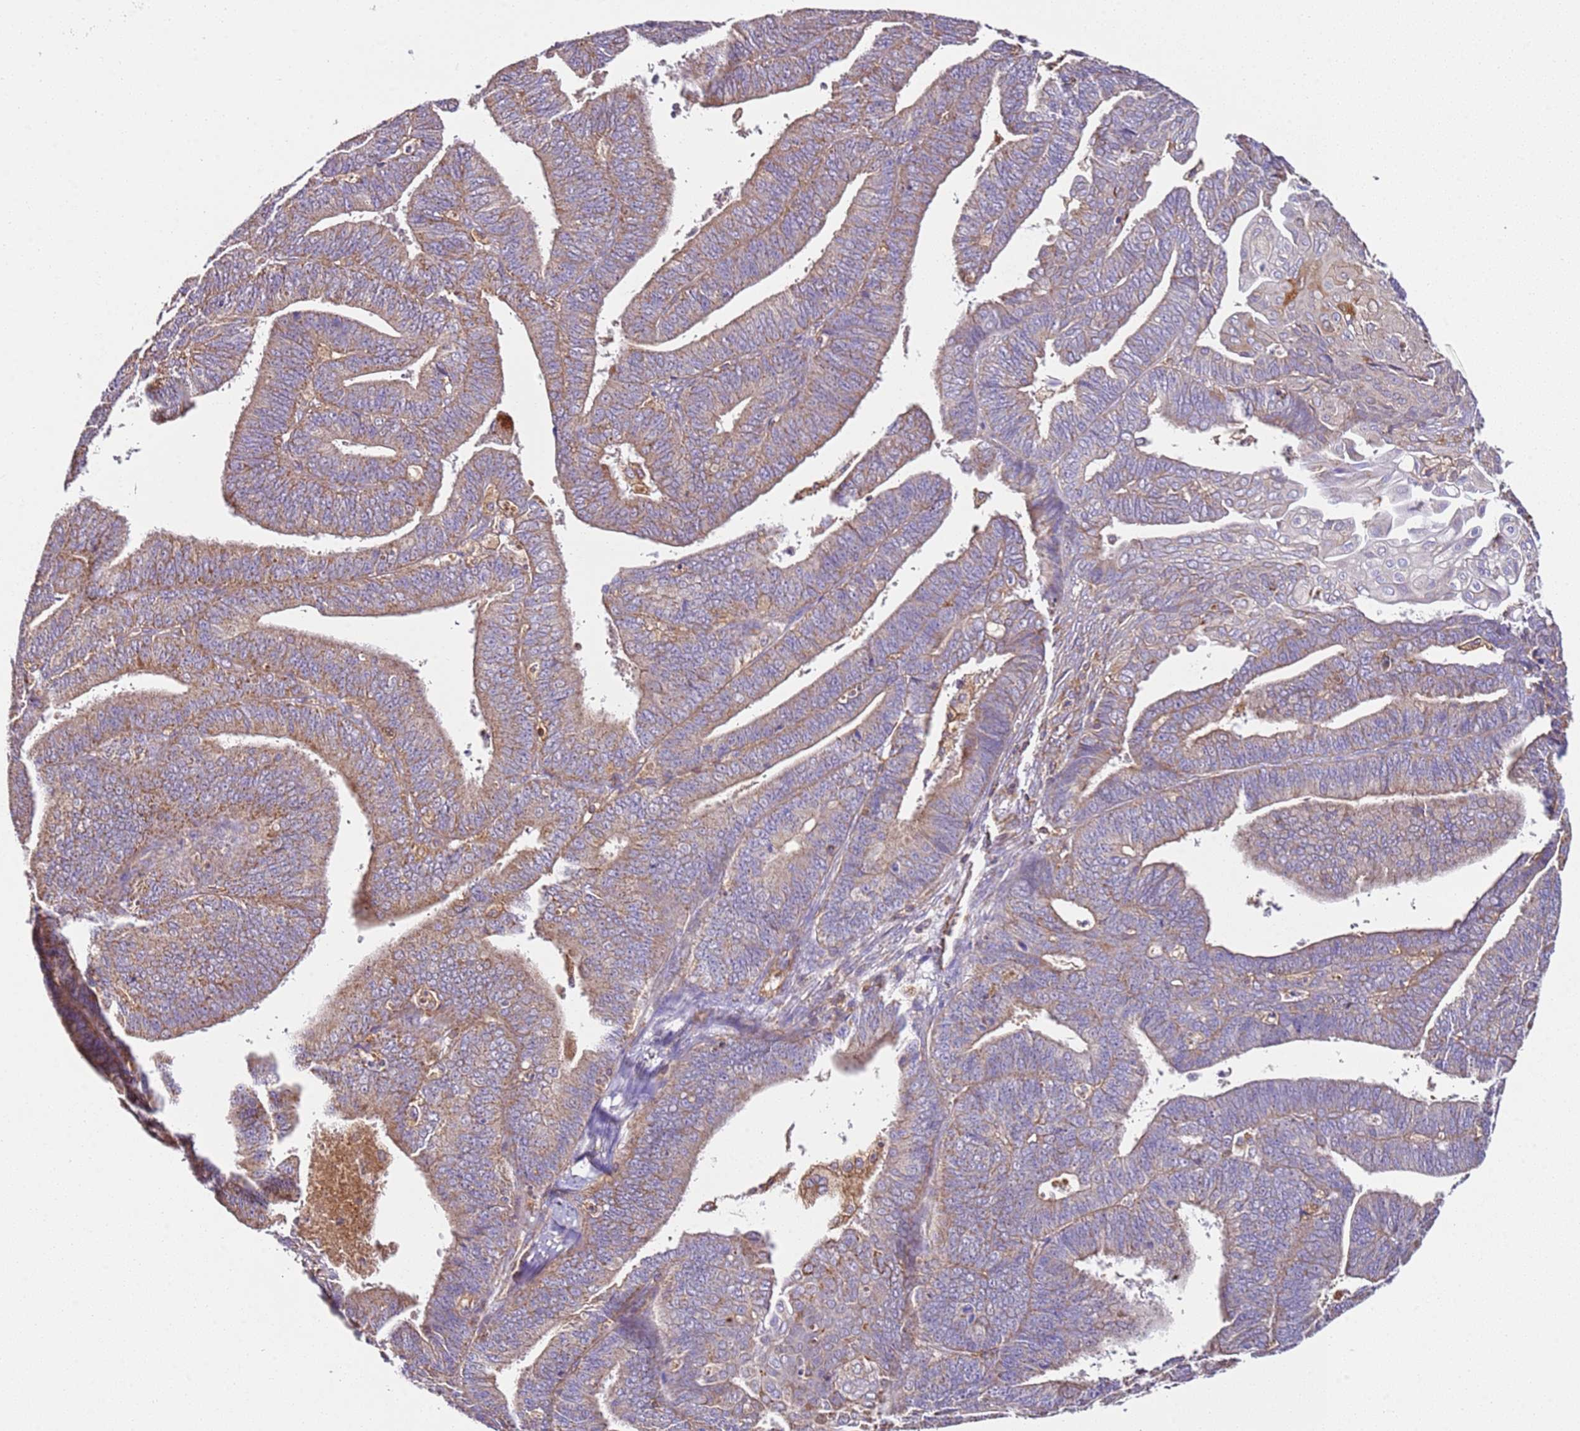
{"staining": {"intensity": "weak", "quantity": "25%-75%", "location": "cytoplasmic/membranous"}, "tissue": "endometrial cancer", "cell_type": "Tumor cells", "image_type": "cancer", "snomed": [{"axis": "morphology", "description": "Adenocarcinoma, NOS"}, {"axis": "topography", "description": "Endometrium"}], "caption": "Immunohistochemical staining of endometrial adenocarcinoma demonstrates low levels of weak cytoplasmic/membranous protein positivity in approximately 25%-75% of tumor cells.", "gene": "RMND5A", "patient": {"sex": "female", "age": 73}}